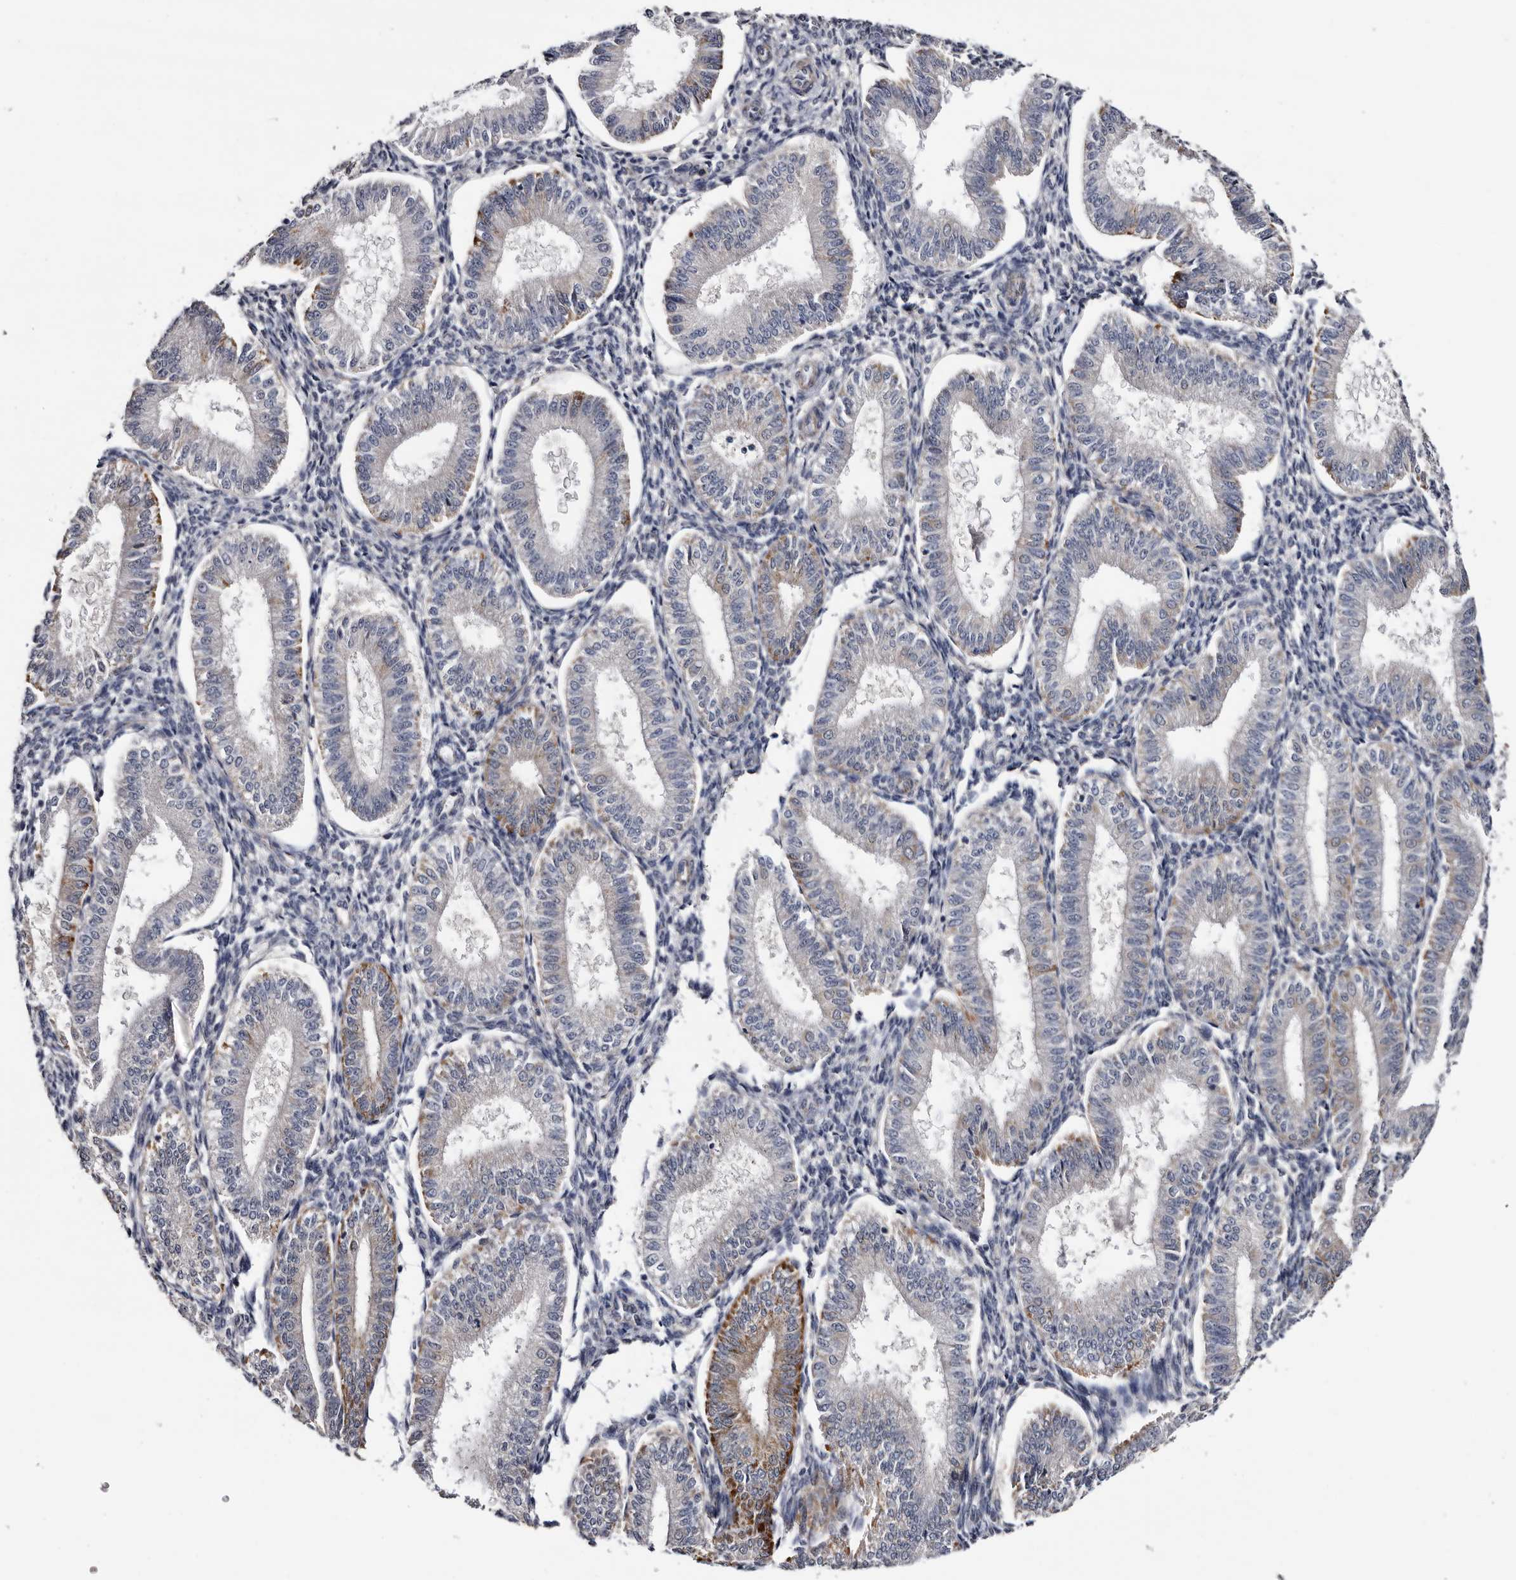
{"staining": {"intensity": "weak", "quantity": "<25%", "location": "cytoplasmic/membranous"}, "tissue": "endometrium", "cell_type": "Cells in endometrial stroma", "image_type": "normal", "snomed": [{"axis": "morphology", "description": "Normal tissue, NOS"}, {"axis": "topography", "description": "Endometrium"}], "caption": "Photomicrograph shows no significant protein staining in cells in endometrial stroma of benign endometrium.", "gene": "ARMCX2", "patient": {"sex": "female", "age": 39}}